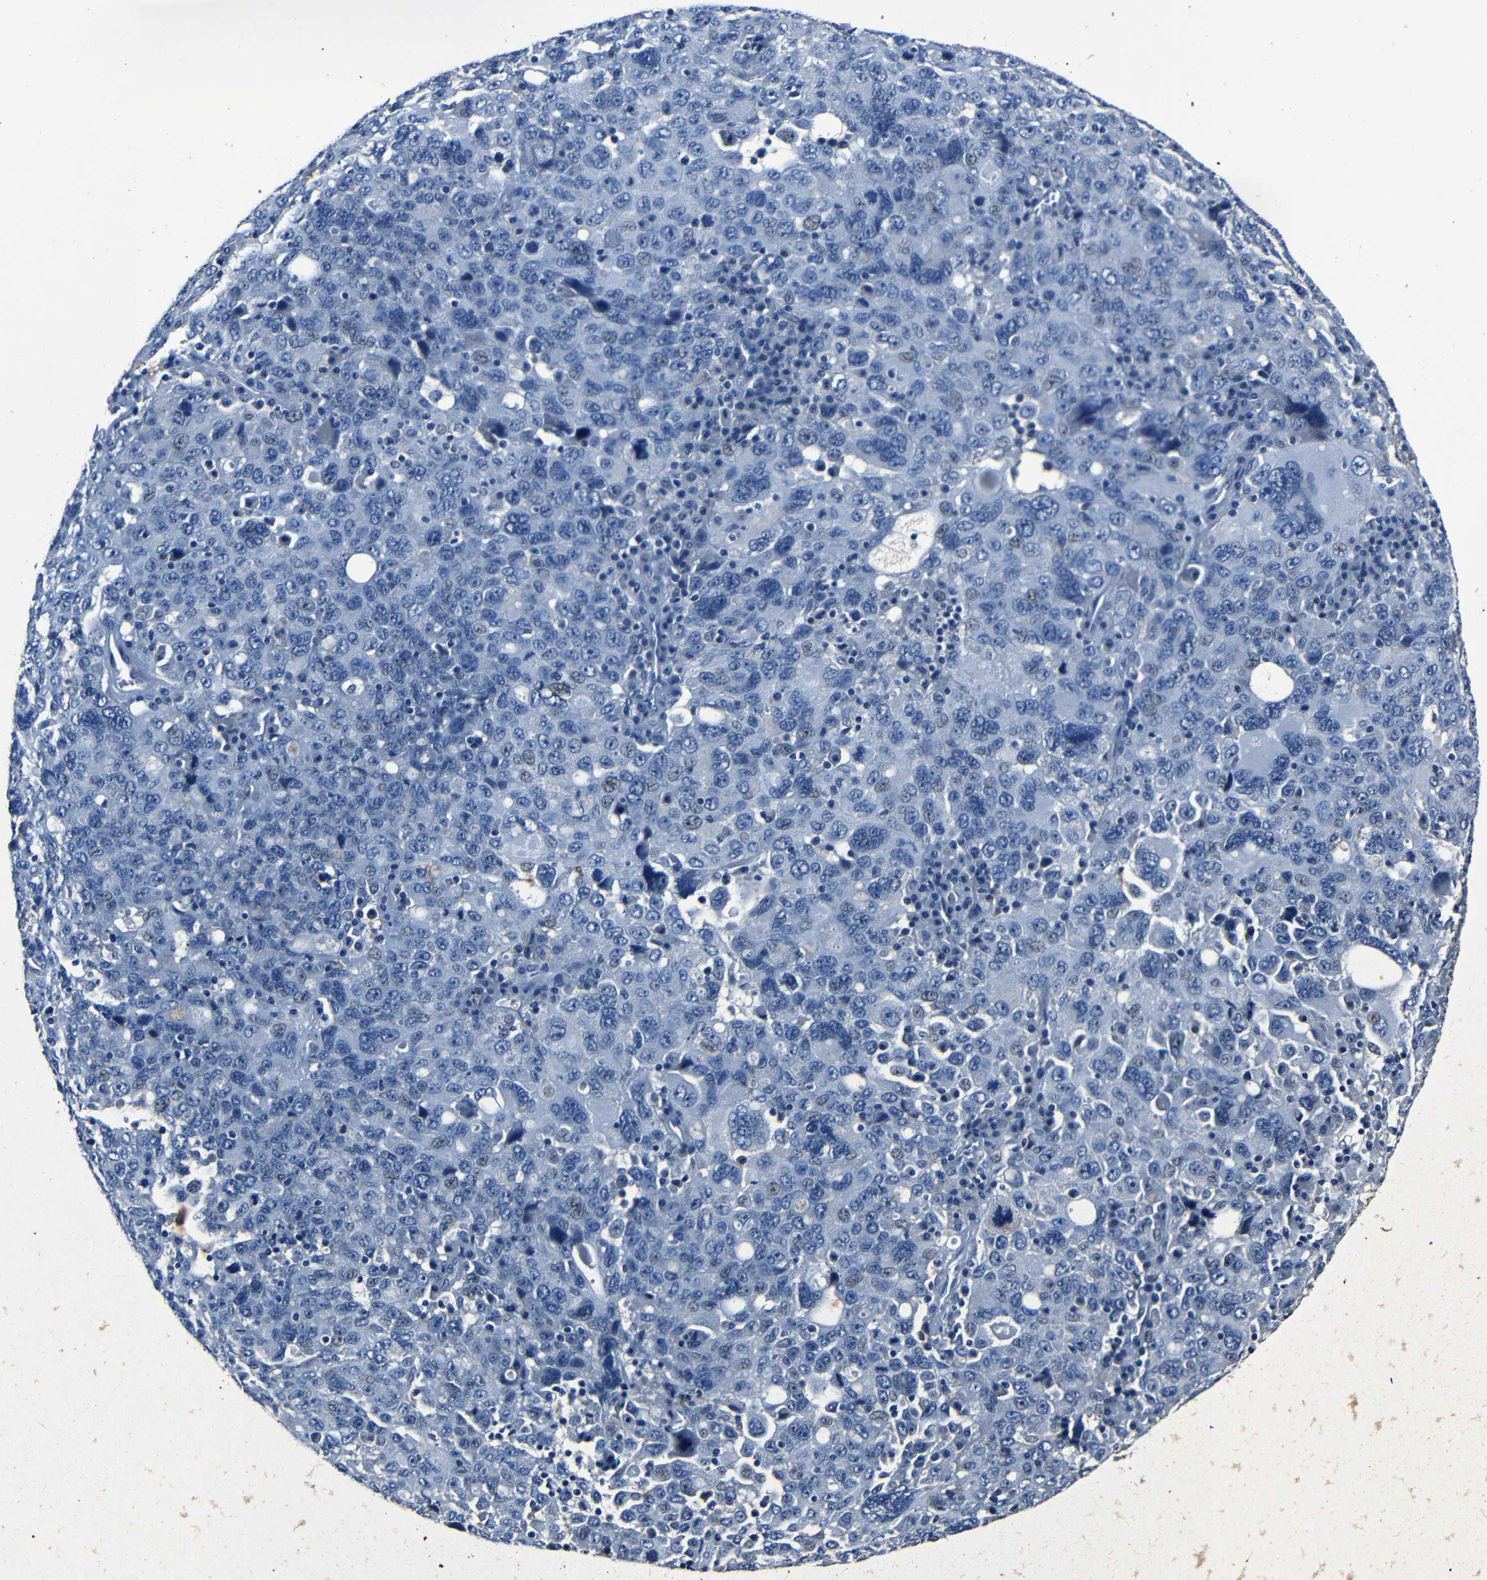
{"staining": {"intensity": "negative", "quantity": "none", "location": "none"}, "tissue": "ovarian cancer", "cell_type": "Tumor cells", "image_type": "cancer", "snomed": [{"axis": "morphology", "description": "Carcinoma, endometroid"}, {"axis": "topography", "description": "Ovary"}], "caption": "Ovarian endometroid carcinoma stained for a protein using immunohistochemistry exhibits no staining tumor cells.", "gene": "NCMAP", "patient": {"sex": "female", "age": 62}}